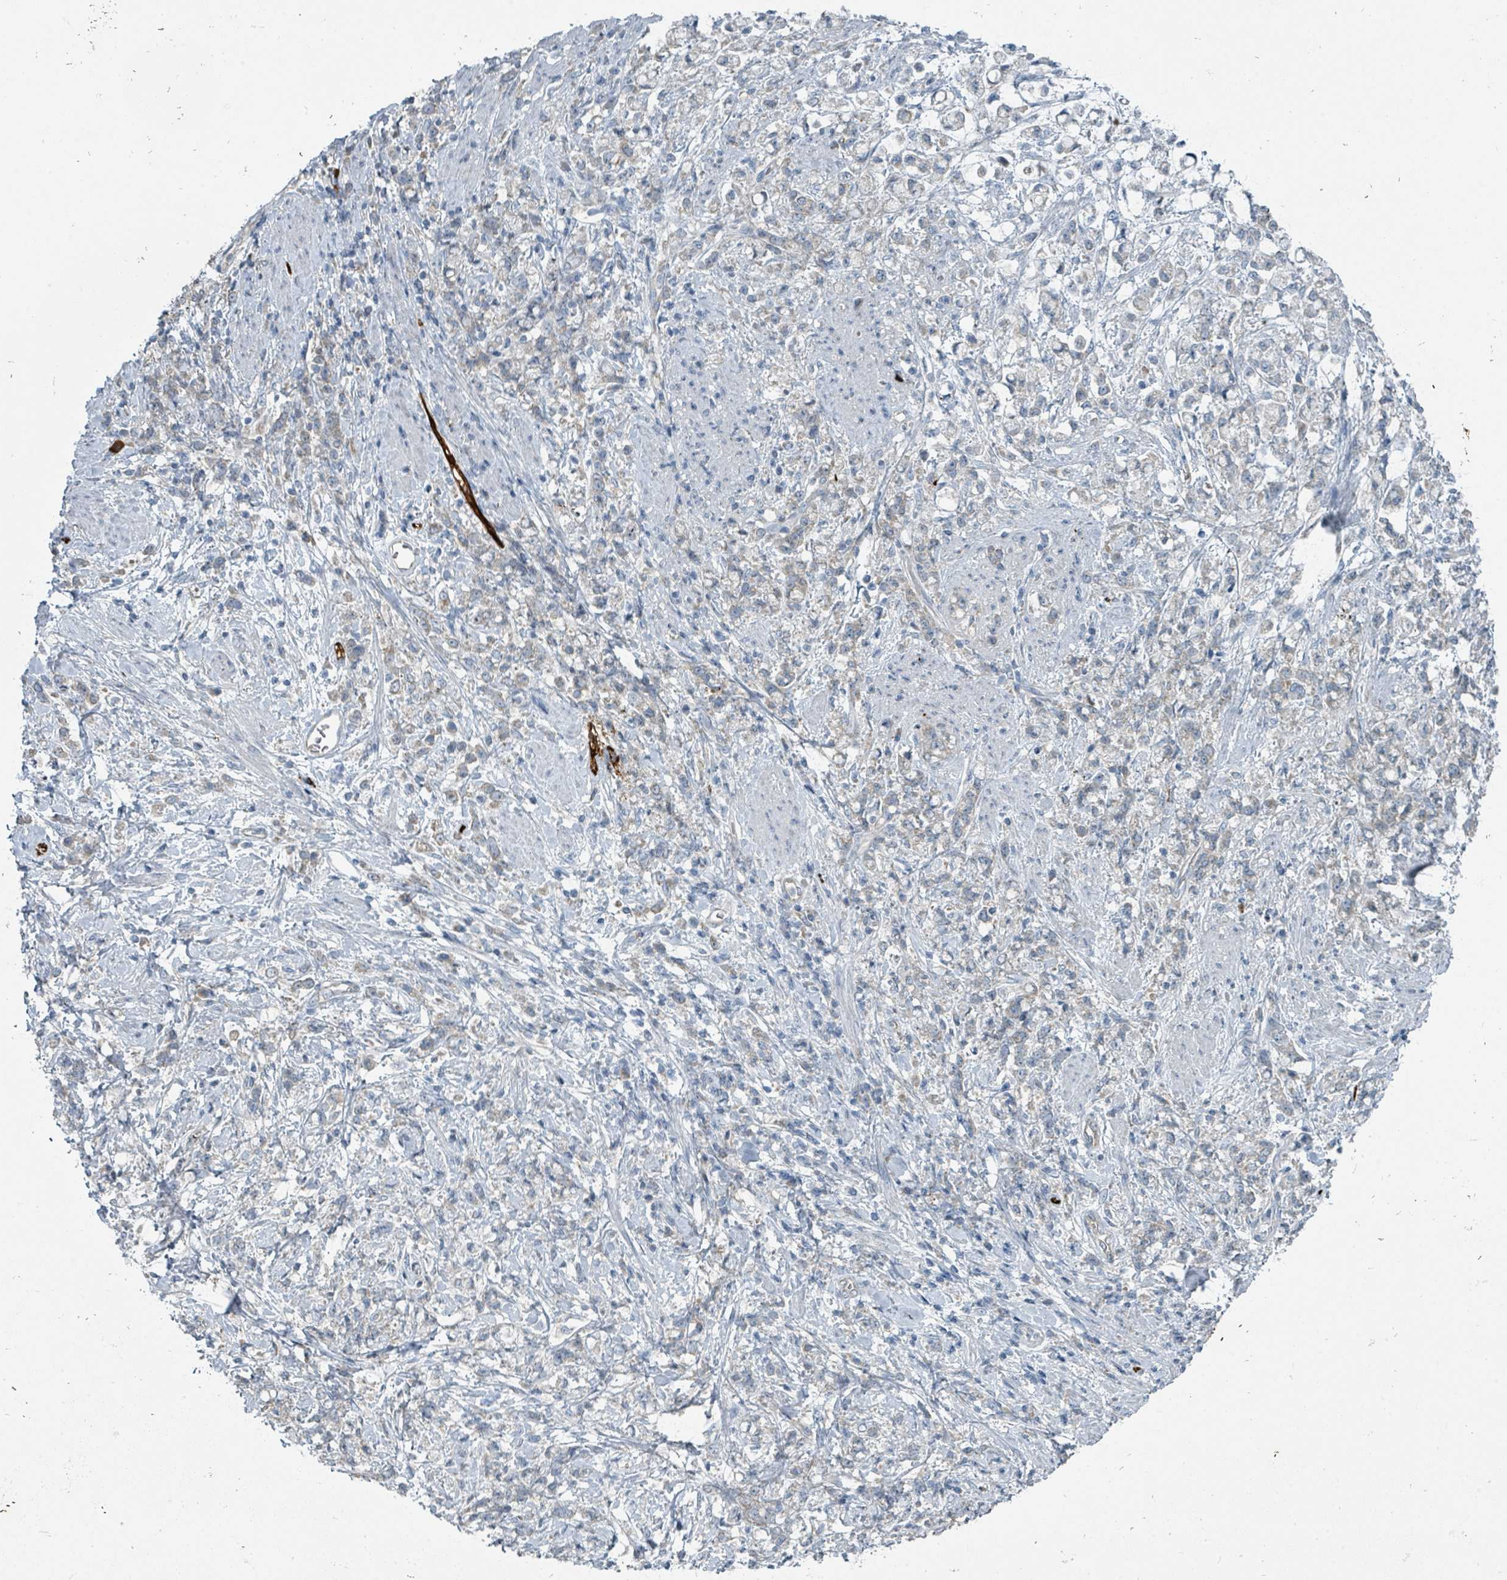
{"staining": {"intensity": "weak", "quantity": "<25%", "location": "cytoplasmic/membranous"}, "tissue": "stomach cancer", "cell_type": "Tumor cells", "image_type": "cancer", "snomed": [{"axis": "morphology", "description": "Adenocarcinoma, NOS"}, {"axis": "topography", "description": "Stomach"}], "caption": "DAB (3,3'-diaminobenzidine) immunohistochemical staining of human adenocarcinoma (stomach) demonstrates no significant expression in tumor cells.", "gene": "RASA4", "patient": {"sex": "female", "age": 60}}